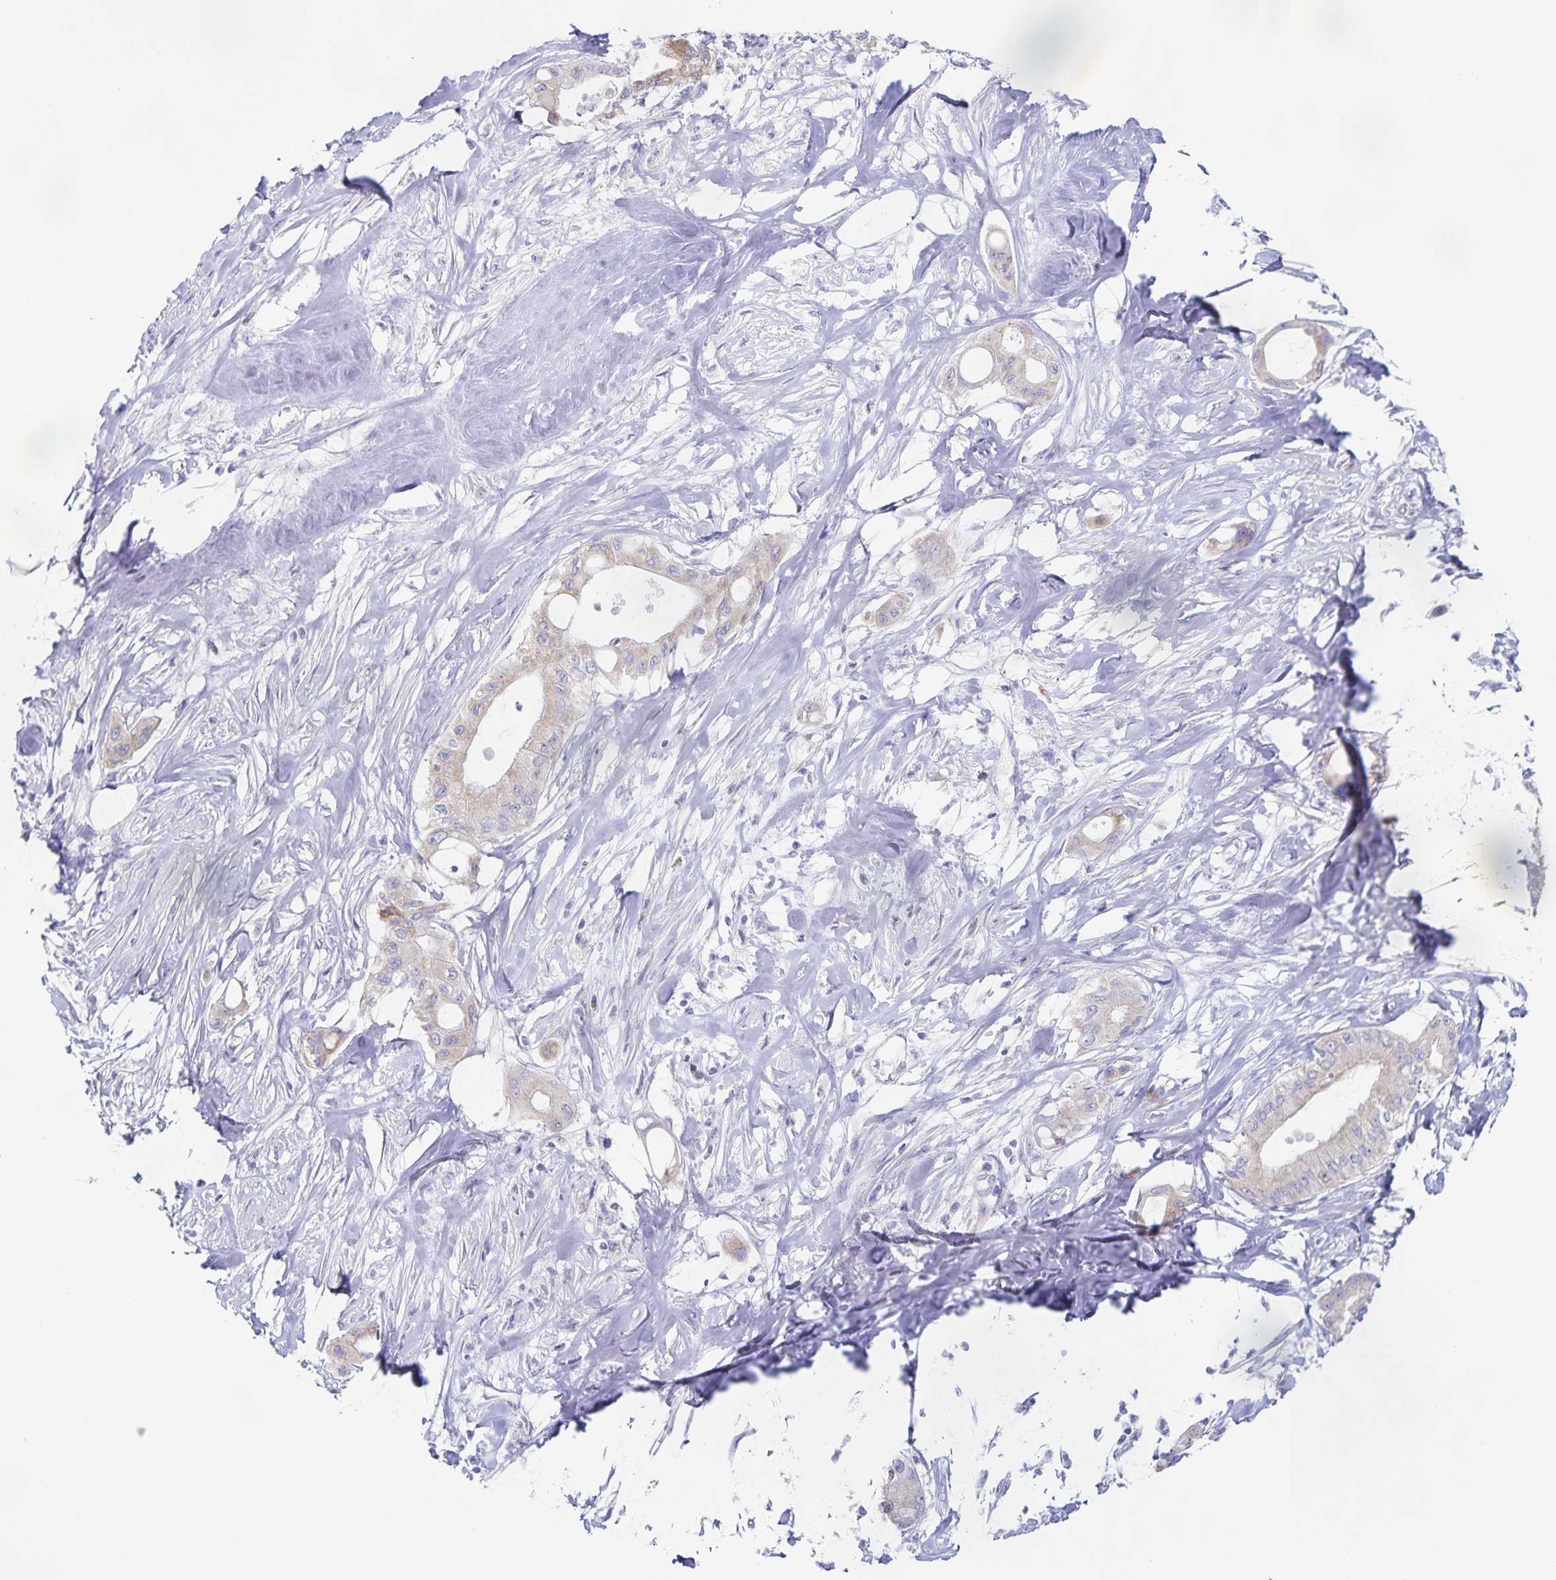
{"staining": {"intensity": "weak", "quantity": "25%-75%", "location": "cytoplasmic/membranous"}, "tissue": "pancreatic cancer", "cell_type": "Tumor cells", "image_type": "cancer", "snomed": [{"axis": "morphology", "description": "Adenocarcinoma, NOS"}, {"axis": "topography", "description": "Pancreas"}], "caption": "Immunohistochemistry of human pancreatic cancer reveals low levels of weak cytoplasmic/membranous expression in about 25%-75% of tumor cells. Ihc stains the protein in brown and the nuclei are stained blue.", "gene": "CENPH", "patient": {"sex": "male", "age": 71}}